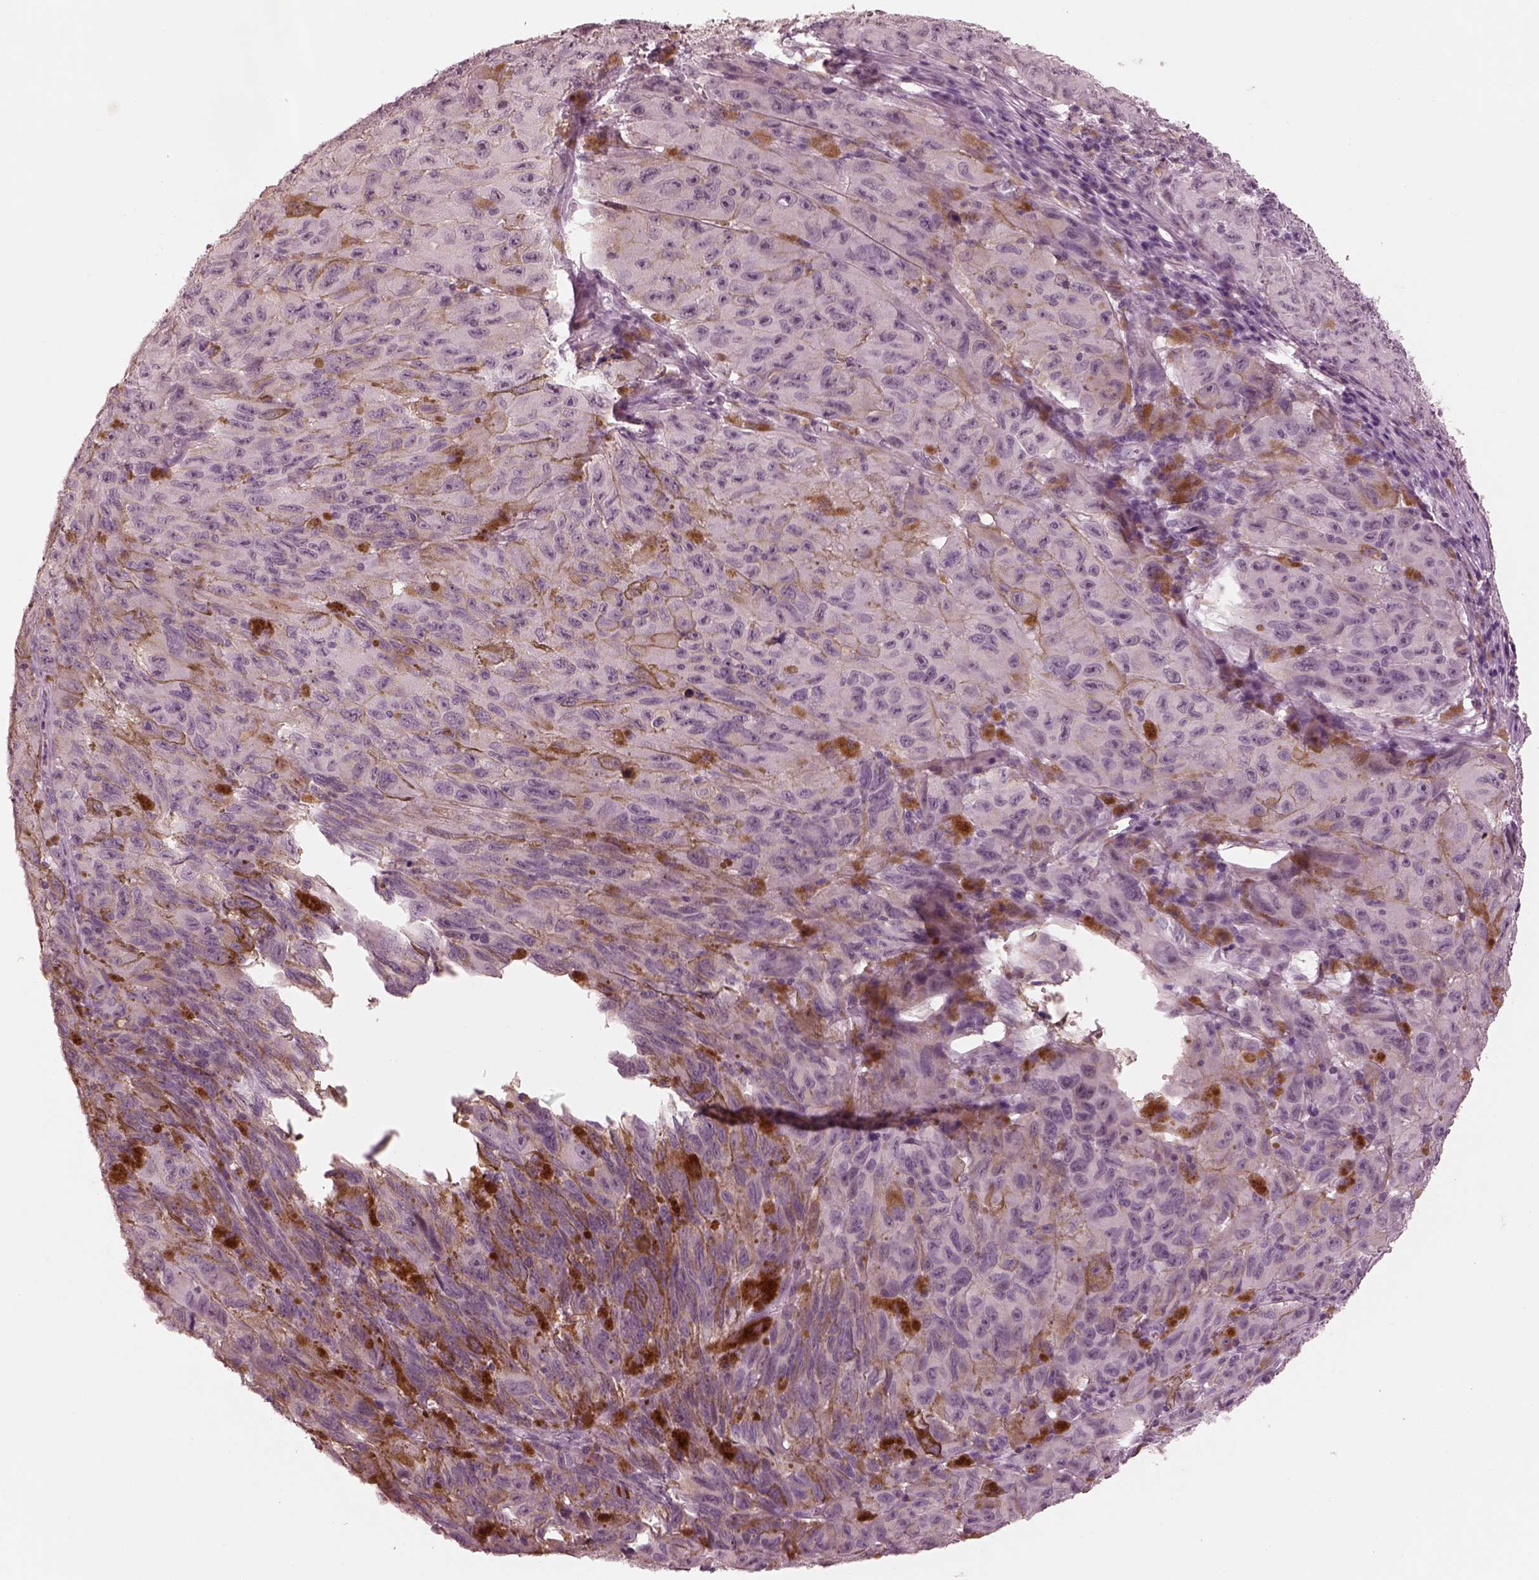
{"staining": {"intensity": "negative", "quantity": "none", "location": "none"}, "tissue": "melanoma", "cell_type": "Tumor cells", "image_type": "cancer", "snomed": [{"axis": "morphology", "description": "Malignant melanoma, NOS"}, {"axis": "topography", "description": "Vulva, labia, clitoris and Bartholin´s gland, NO"}], "caption": "Tumor cells are negative for protein expression in human malignant melanoma.", "gene": "KCNA2", "patient": {"sex": "female", "age": 75}}